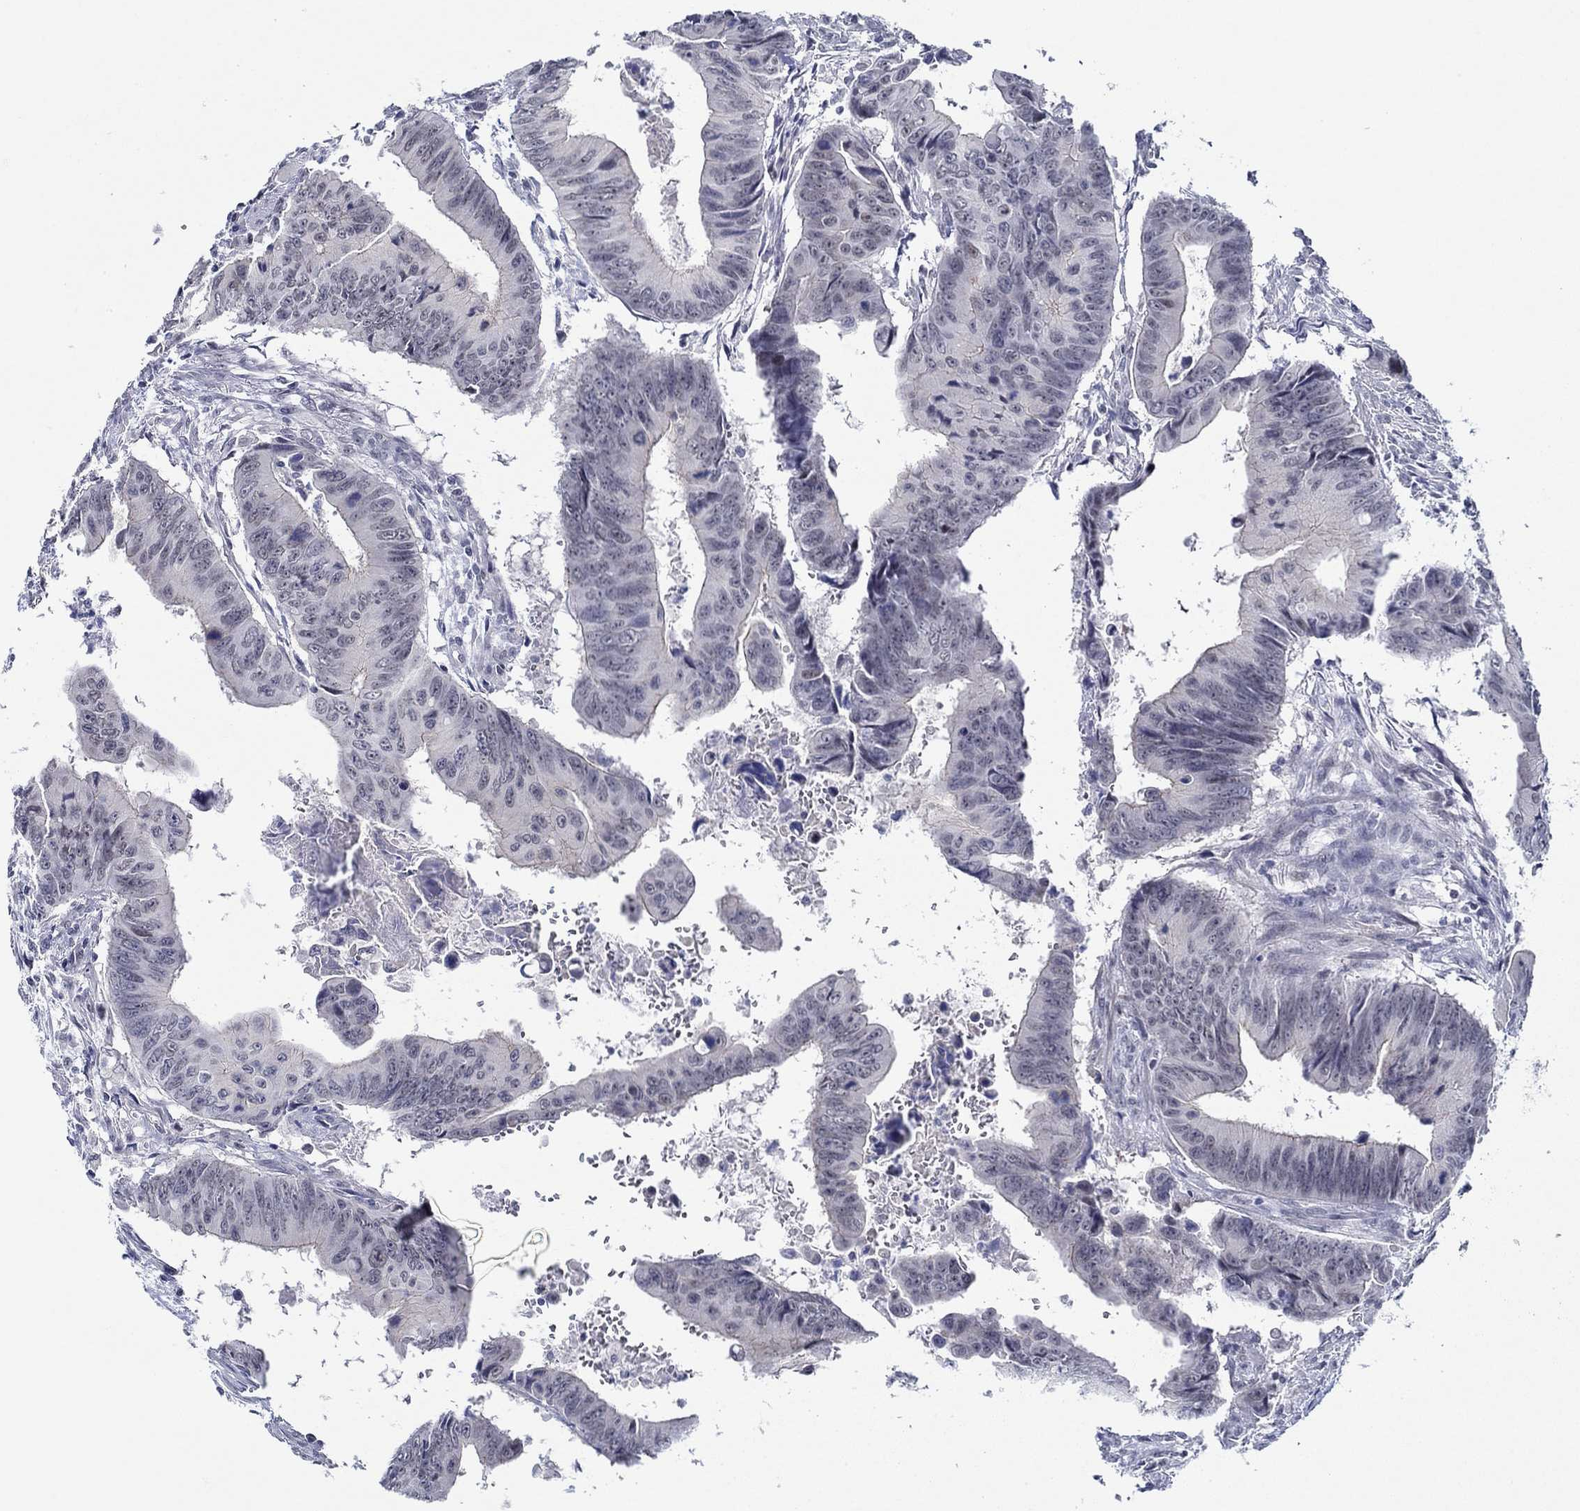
{"staining": {"intensity": "negative", "quantity": "none", "location": "none"}, "tissue": "colorectal cancer", "cell_type": "Tumor cells", "image_type": "cancer", "snomed": [{"axis": "morphology", "description": "Adenocarcinoma, NOS"}, {"axis": "topography", "description": "Colon"}], "caption": "Colorectal cancer stained for a protein using IHC exhibits no positivity tumor cells.", "gene": "SLC34A1", "patient": {"sex": "female", "age": 87}}